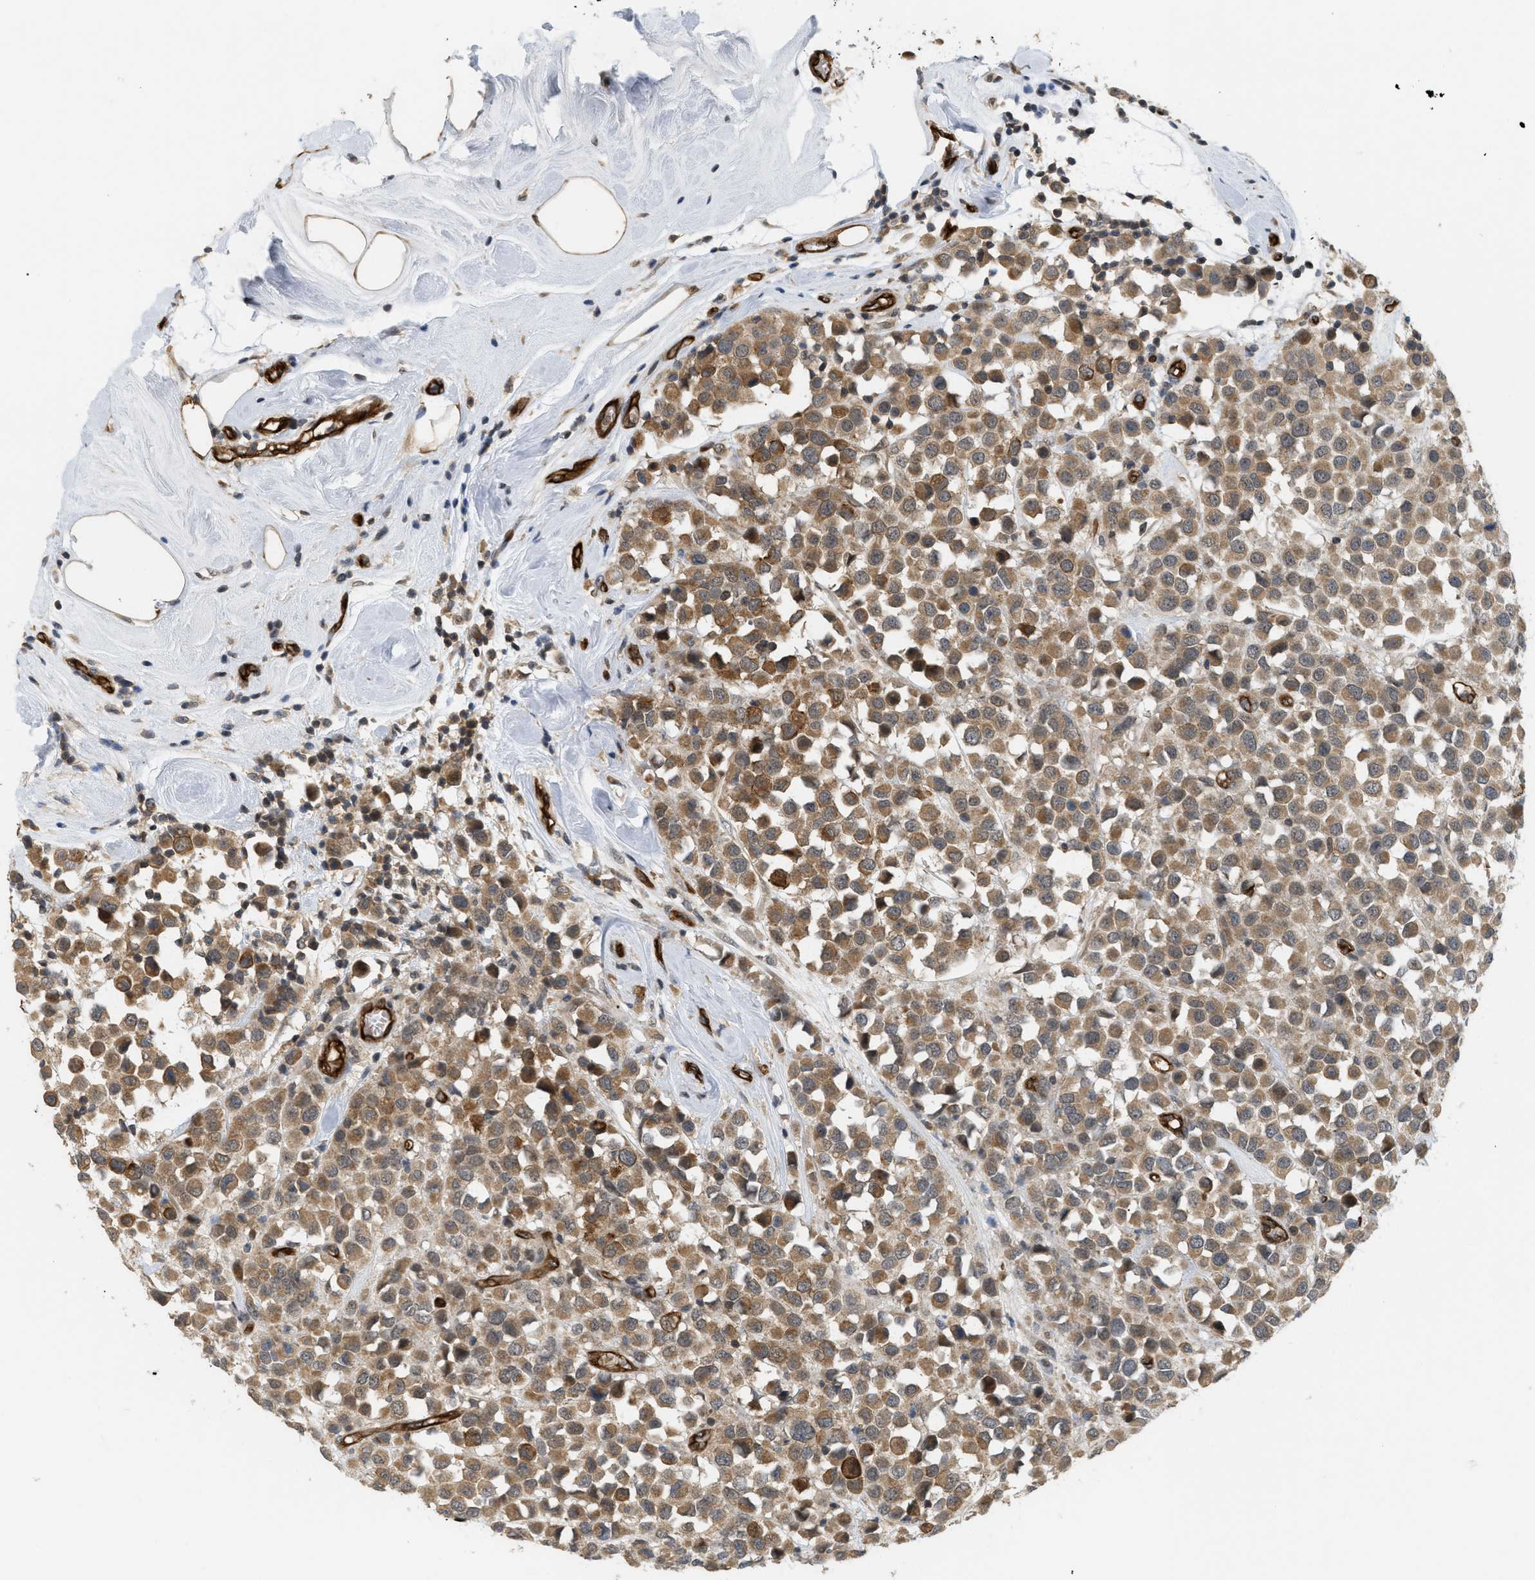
{"staining": {"intensity": "moderate", "quantity": ">75%", "location": "cytoplasmic/membranous"}, "tissue": "breast cancer", "cell_type": "Tumor cells", "image_type": "cancer", "snomed": [{"axis": "morphology", "description": "Duct carcinoma"}, {"axis": "topography", "description": "Breast"}], "caption": "Protein staining of breast invasive ductal carcinoma tissue demonstrates moderate cytoplasmic/membranous expression in about >75% of tumor cells.", "gene": "PALMD", "patient": {"sex": "female", "age": 61}}